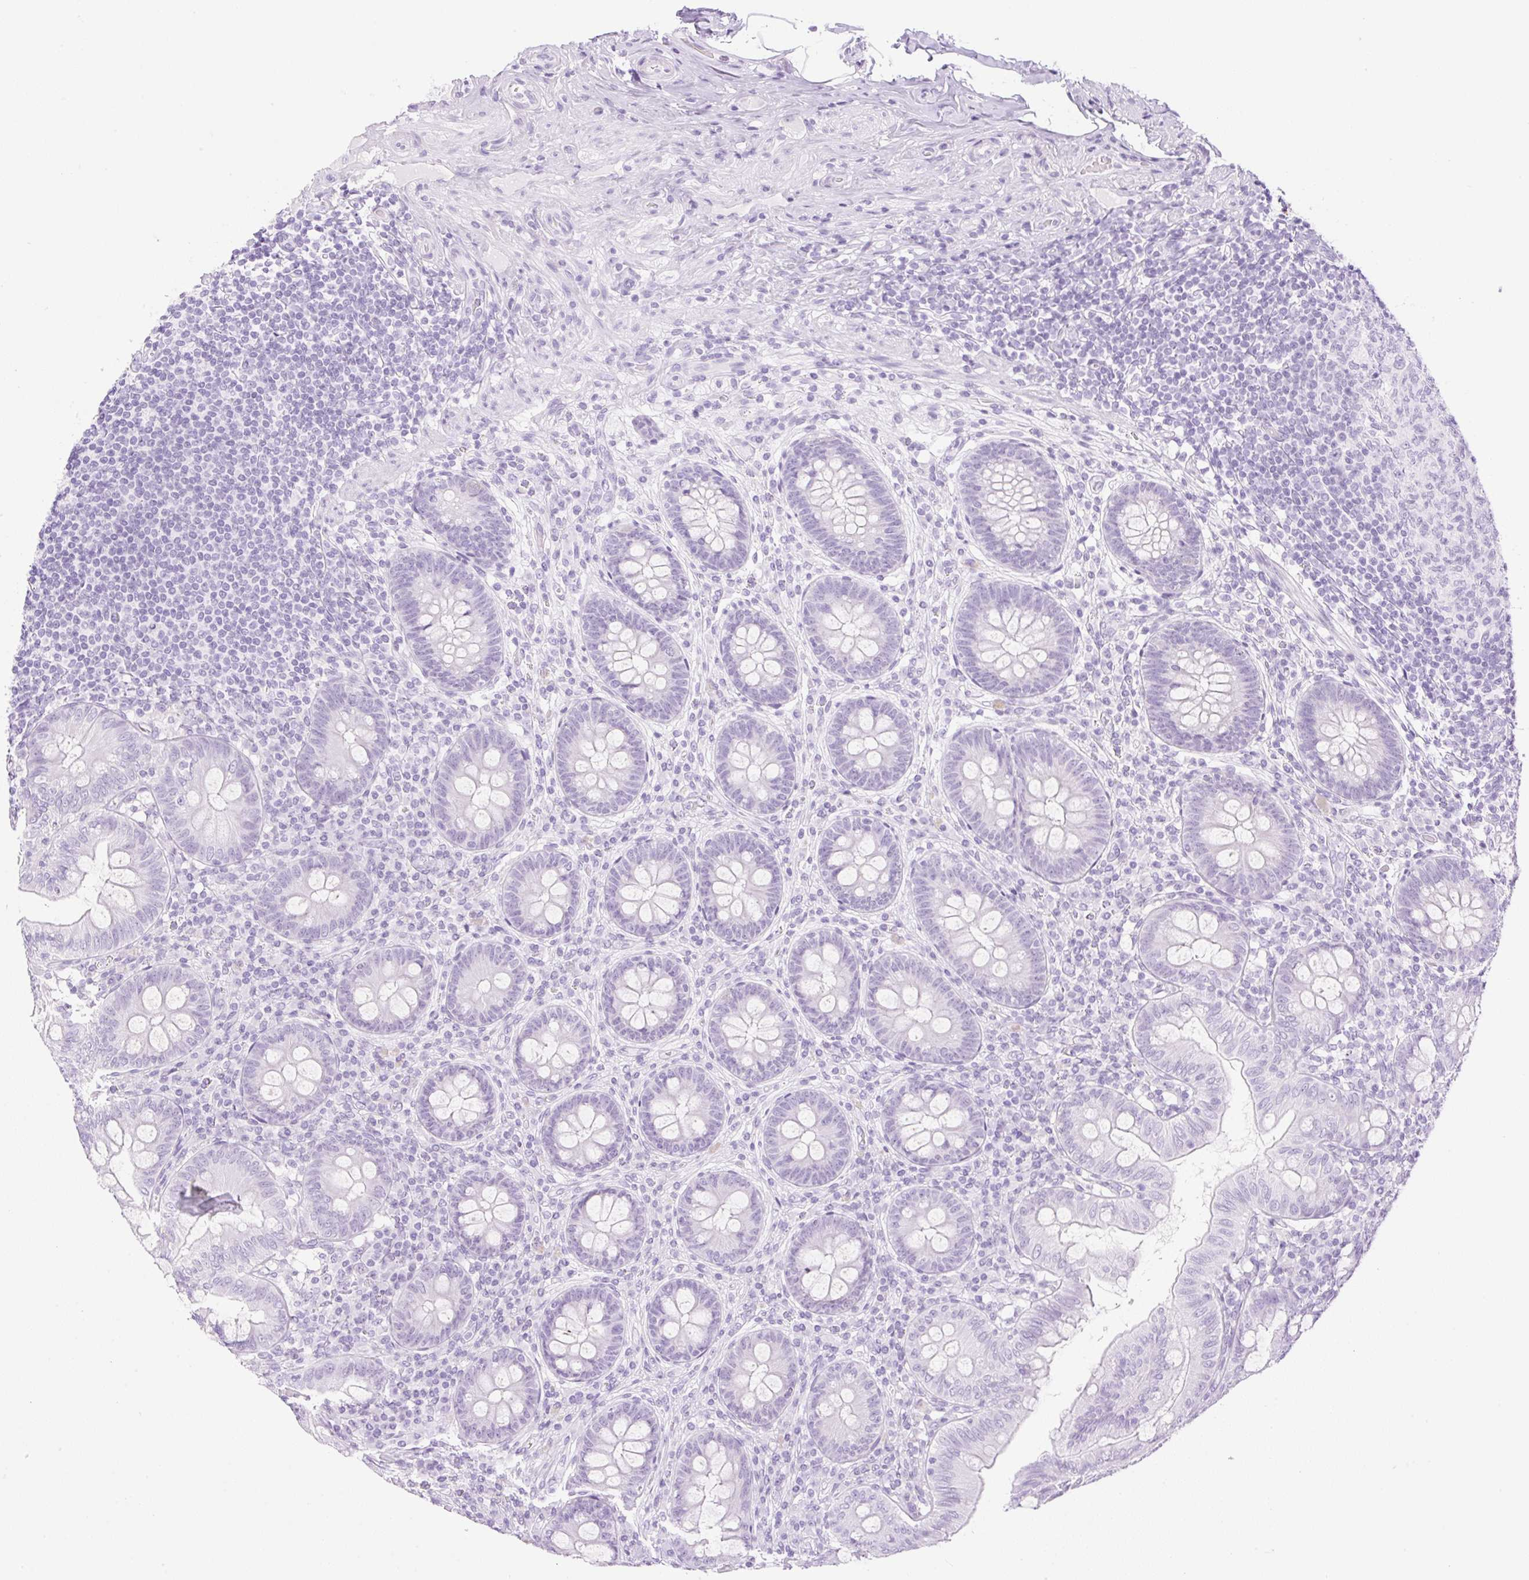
{"staining": {"intensity": "negative", "quantity": "none", "location": "none"}, "tissue": "appendix", "cell_type": "Glandular cells", "image_type": "normal", "snomed": [{"axis": "morphology", "description": "Normal tissue, NOS"}, {"axis": "topography", "description": "Appendix"}], "caption": "Immunohistochemical staining of normal appendix displays no significant staining in glandular cells. Brightfield microscopy of IHC stained with DAB (brown) and hematoxylin (blue), captured at high magnification.", "gene": "SPRR4", "patient": {"sex": "male", "age": 71}}